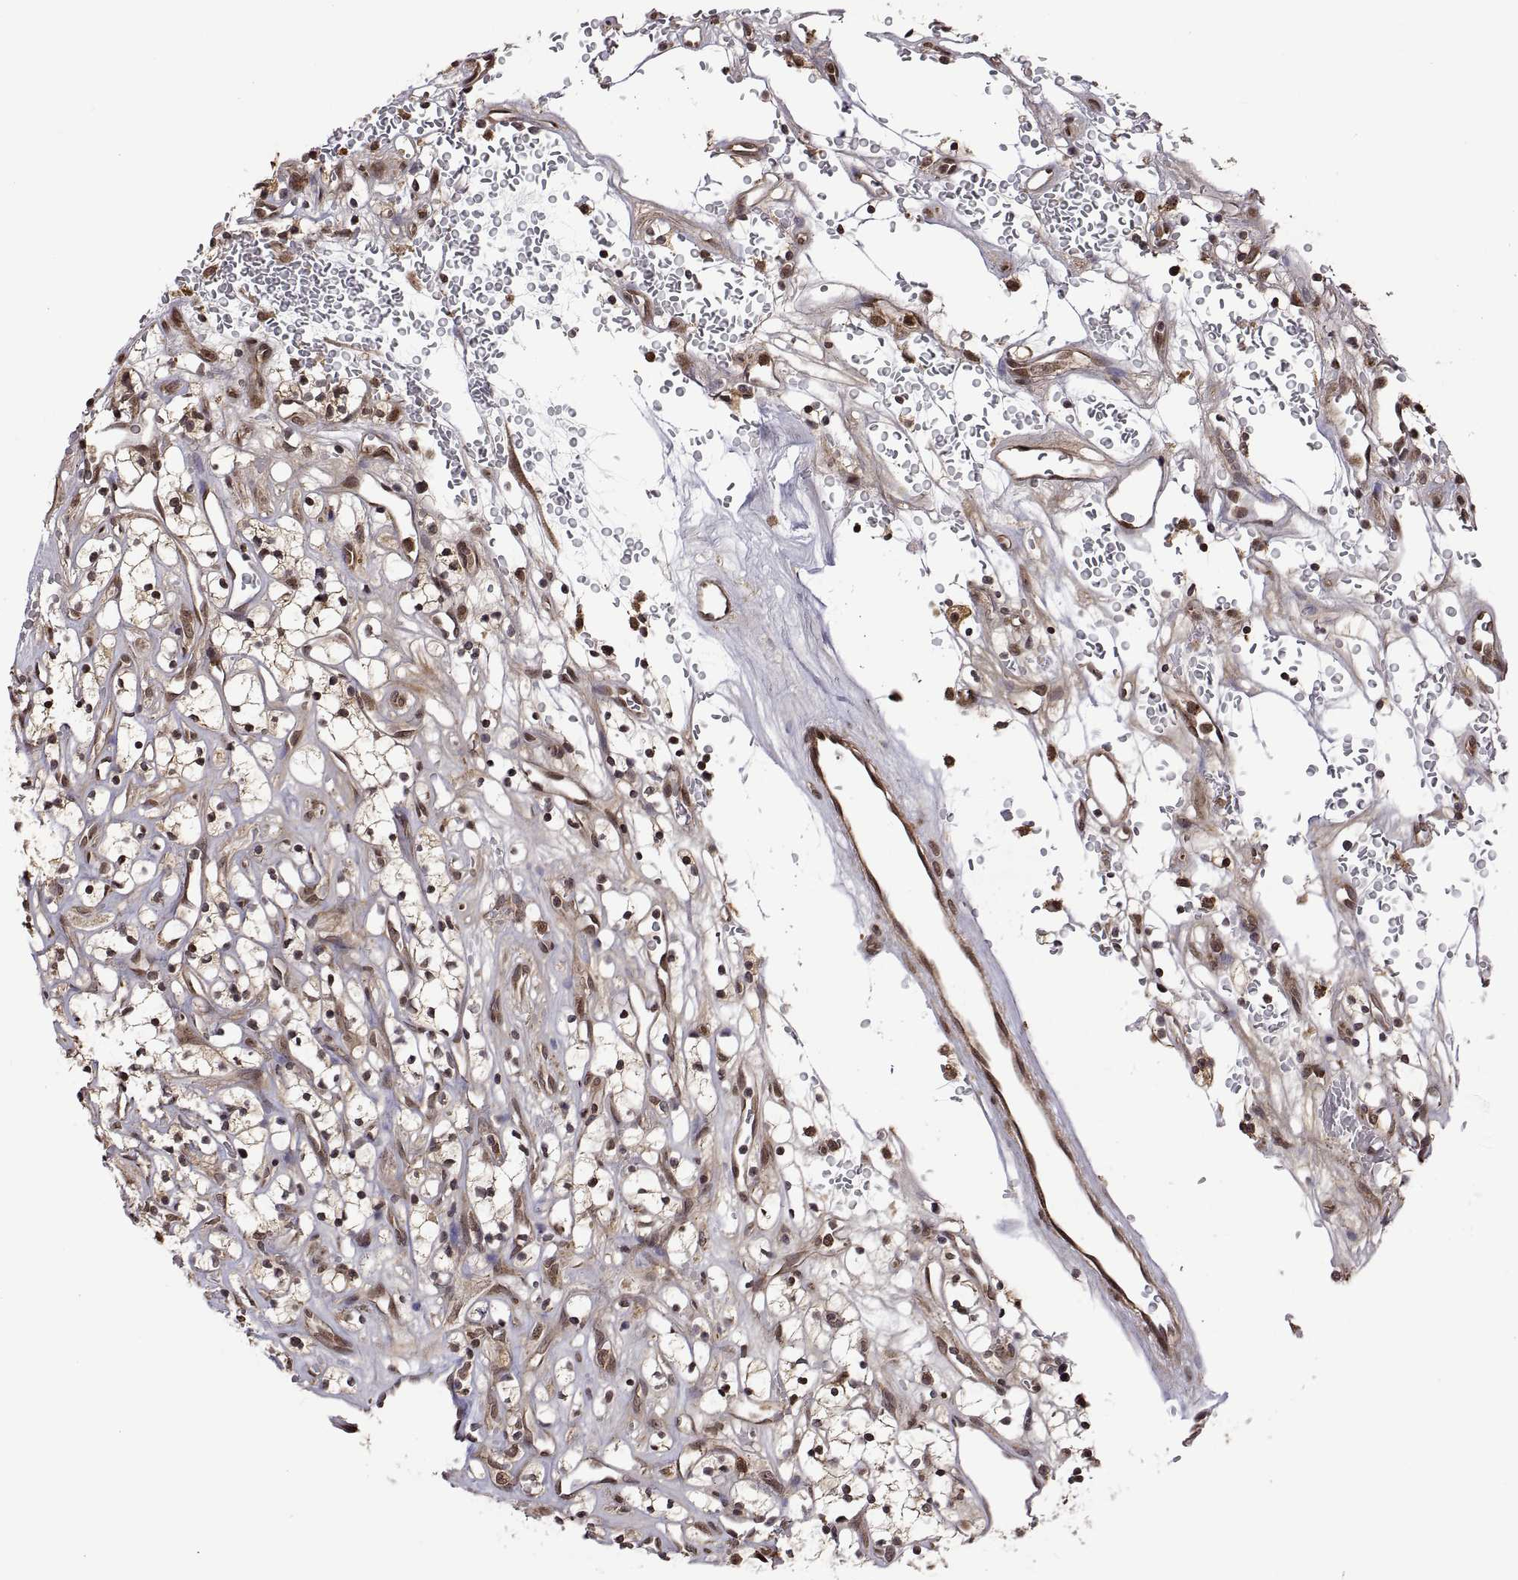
{"staining": {"intensity": "moderate", "quantity": "25%-75%", "location": "cytoplasmic/membranous,nuclear"}, "tissue": "renal cancer", "cell_type": "Tumor cells", "image_type": "cancer", "snomed": [{"axis": "morphology", "description": "Adenocarcinoma, NOS"}, {"axis": "topography", "description": "Kidney"}], "caption": "Tumor cells exhibit moderate cytoplasmic/membranous and nuclear expression in about 25%-75% of cells in adenocarcinoma (renal). Using DAB (brown) and hematoxylin (blue) stains, captured at high magnification using brightfield microscopy.", "gene": "ZNRF2", "patient": {"sex": "female", "age": 64}}